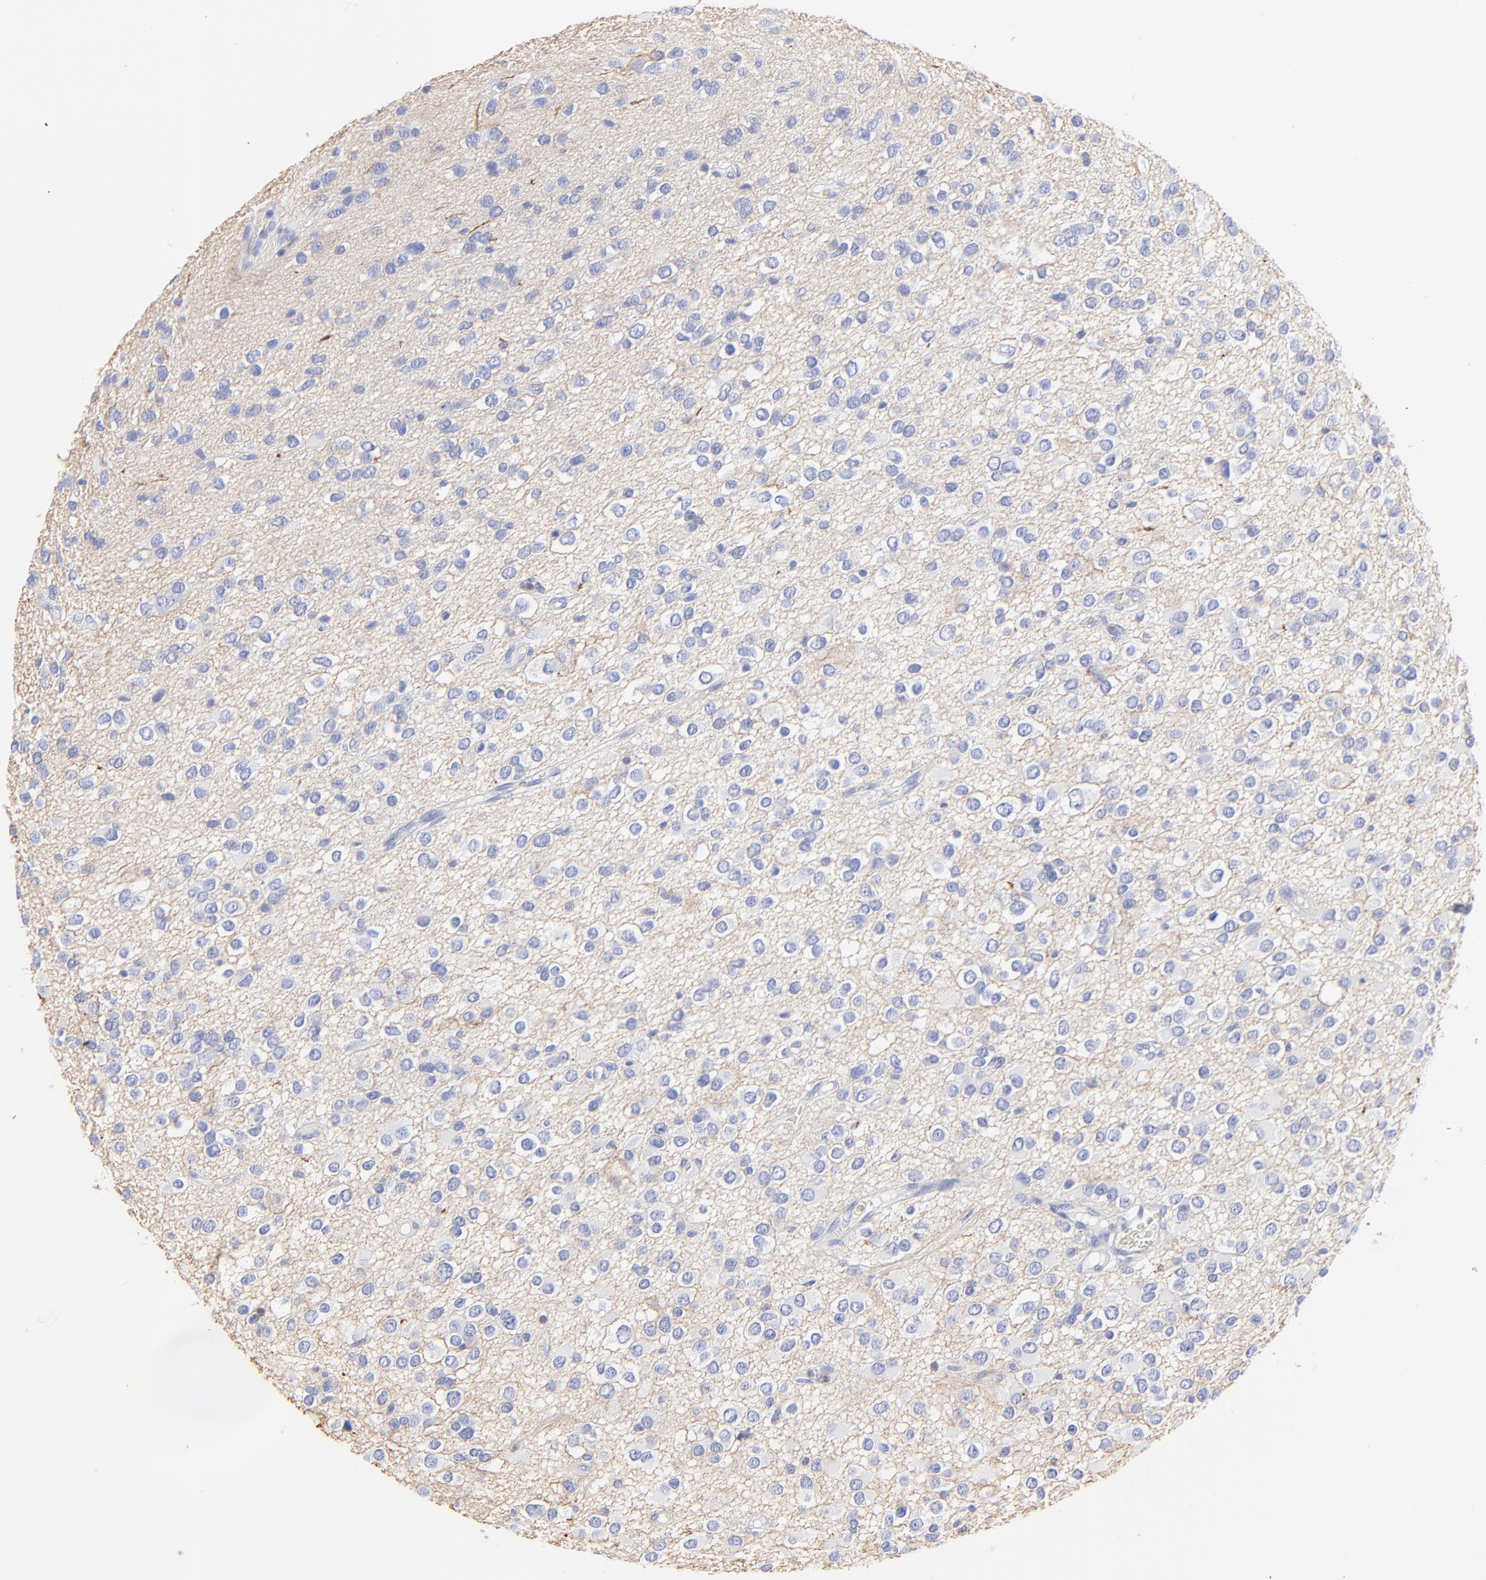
{"staining": {"intensity": "negative", "quantity": "none", "location": "none"}, "tissue": "glioma", "cell_type": "Tumor cells", "image_type": "cancer", "snomed": [{"axis": "morphology", "description": "Glioma, malignant, Low grade"}, {"axis": "topography", "description": "Brain"}], "caption": "High magnification brightfield microscopy of malignant low-grade glioma stained with DAB (3,3'-diaminobenzidine) (brown) and counterstained with hematoxylin (blue): tumor cells show no significant staining.", "gene": "ANXA6", "patient": {"sex": "male", "age": 42}}